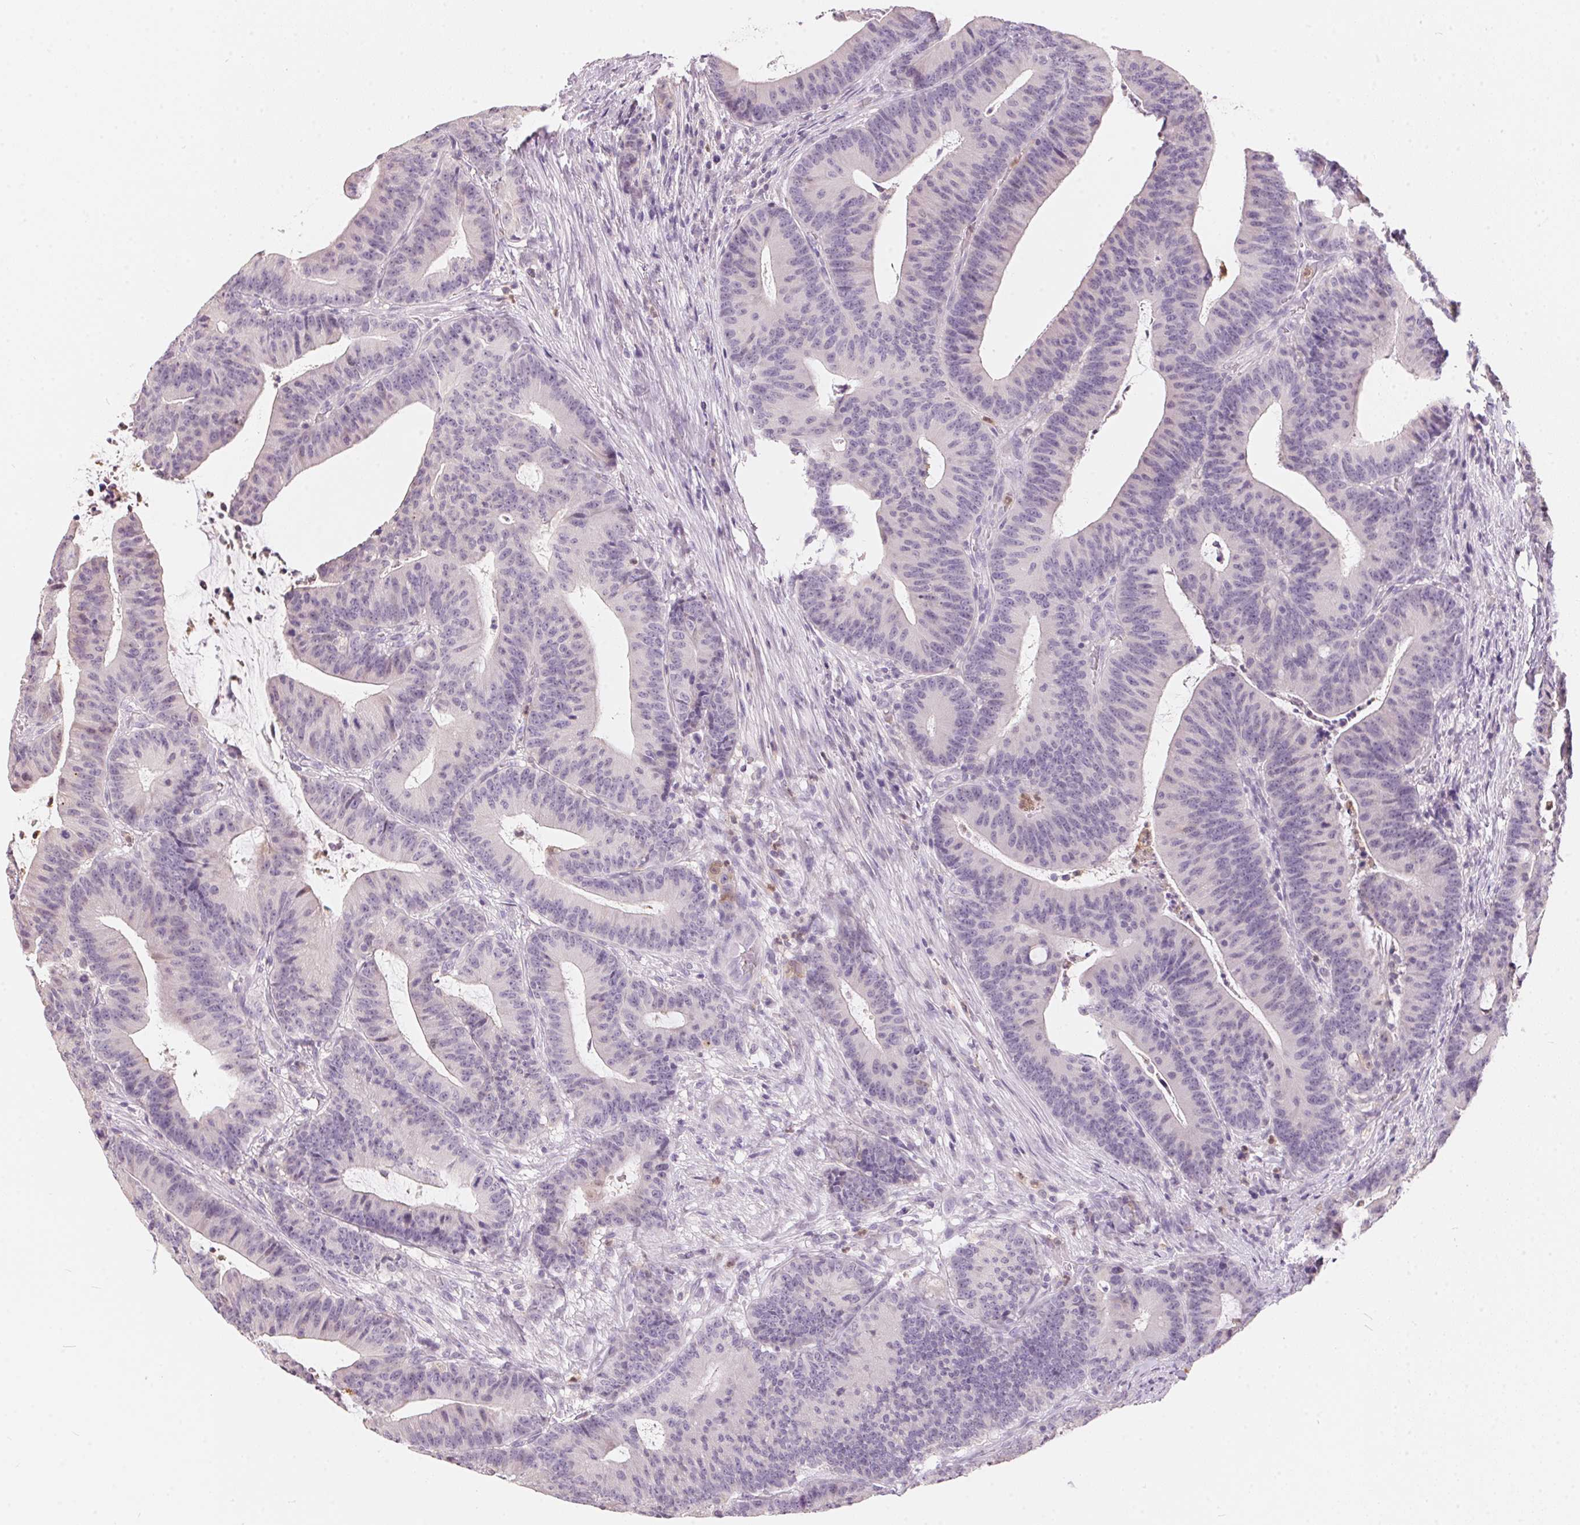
{"staining": {"intensity": "negative", "quantity": "none", "location": "none"}, "tissue": "colorectal cancer", "cell_type": "Tumor cells", "image_type": "cancer", "snomed": [{"axis": "morphology", "description": "Adenocarcinoma, NOS"}, {"axis": "topography", "description": "Colon"}], "caption": "The immunohistochemistry (IHC) micrograph has no significant expression in tumor cells of colorectal cancer tissue.", "gene": "SERPINB1", "patient": {"sex": "female", "age": 78}}